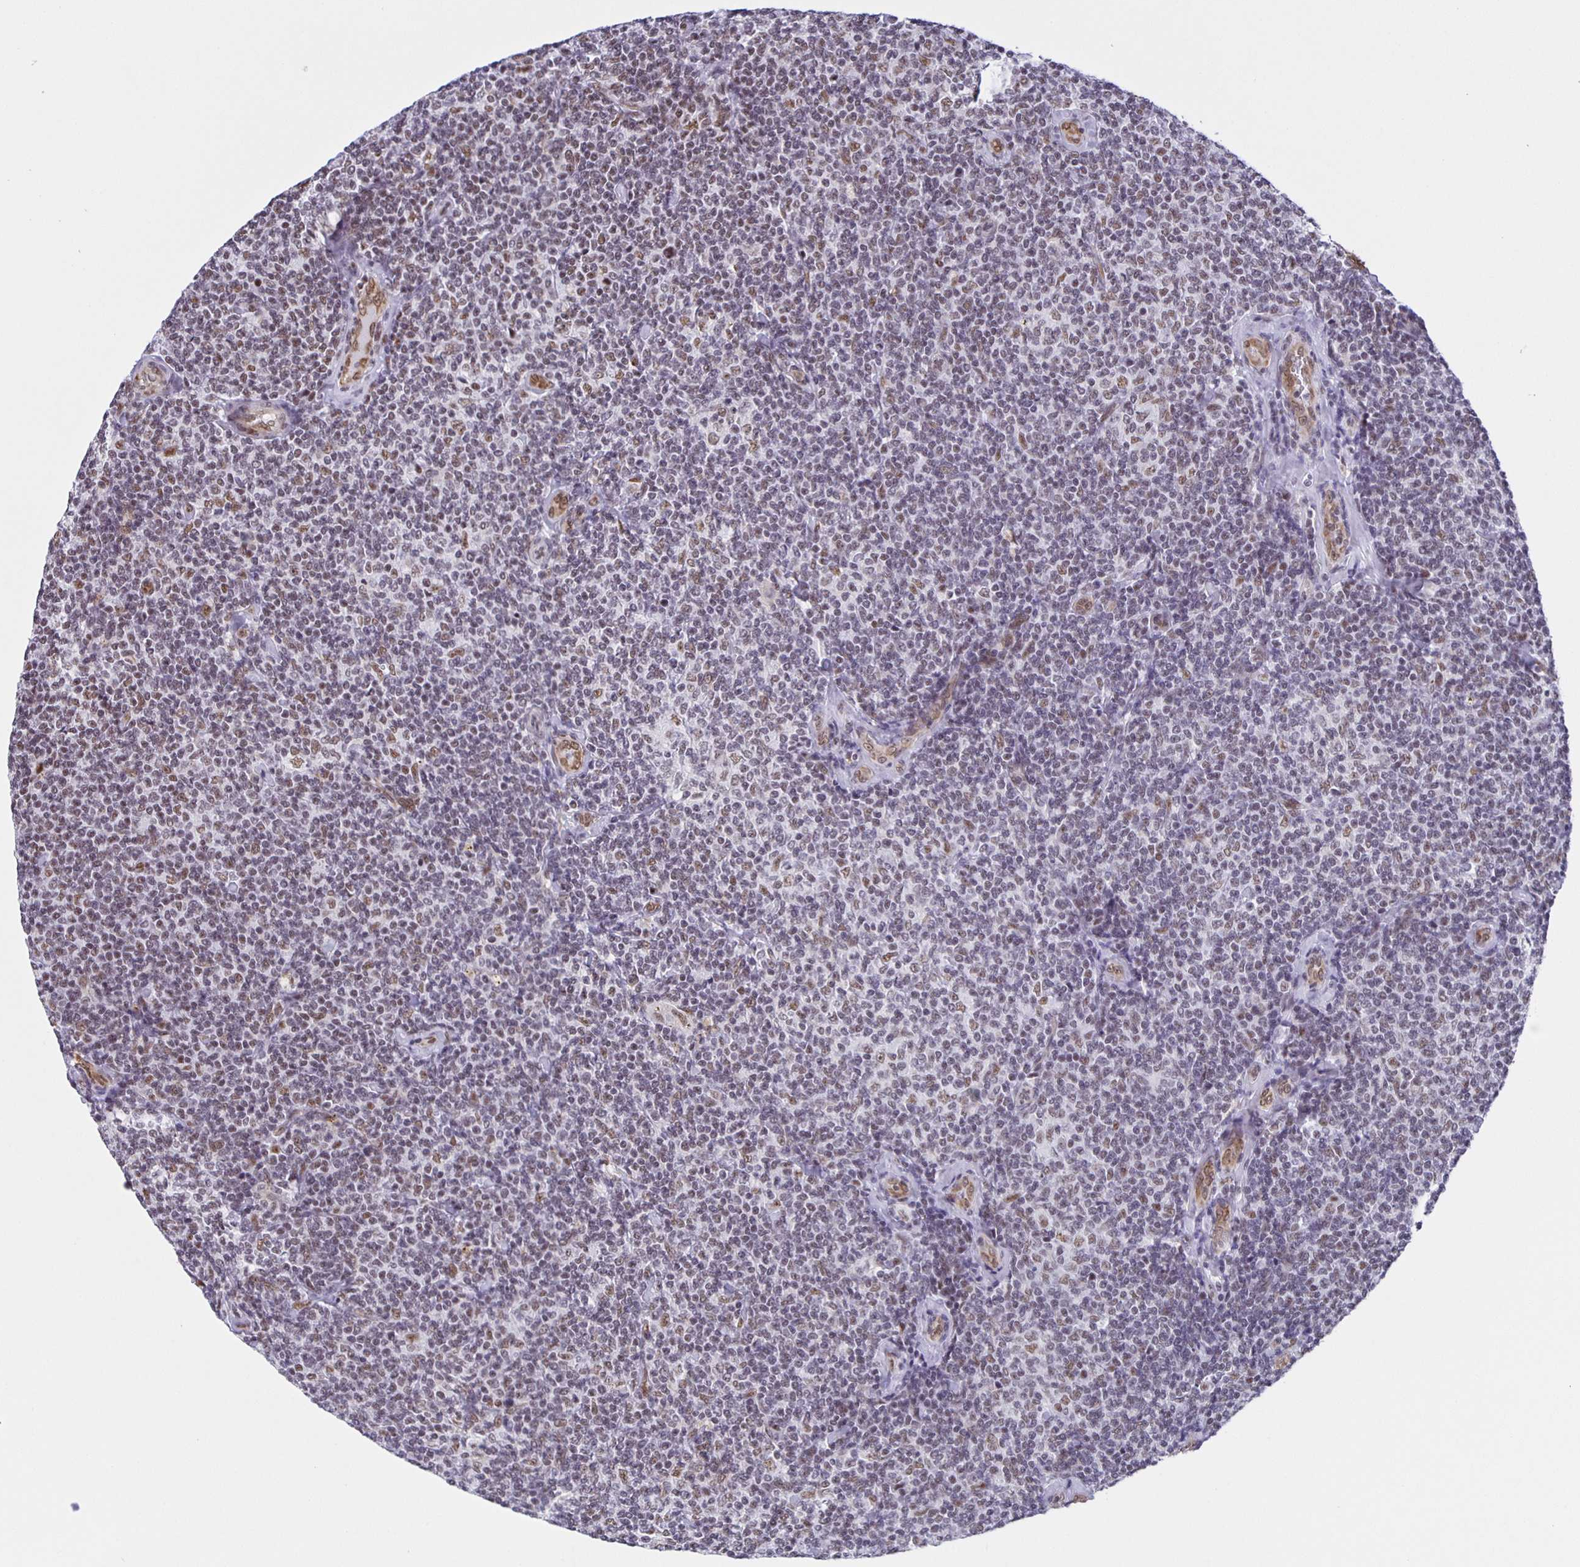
{"staining": {"intensity": "weak", "quantity": "25%-75%", "location": "nuclear"}, "tissue": "lymphoma", "cell_type": "Tumor cells", "image_type": "cancer", "snomed": [{"axis": "morphology", "description": "Malignant lymphoma, non-Hodgkin's type, Low grade"}, {"axis": "topography", "description": "Lymph node"}], "caption": "Lymphoma stained for a protein (brown) reveals weak nuclear positive positivity in about 25%-75% of tumor cells.", "gene": "ZRANB2", "patient": {"sex": "female", "age": 56}}